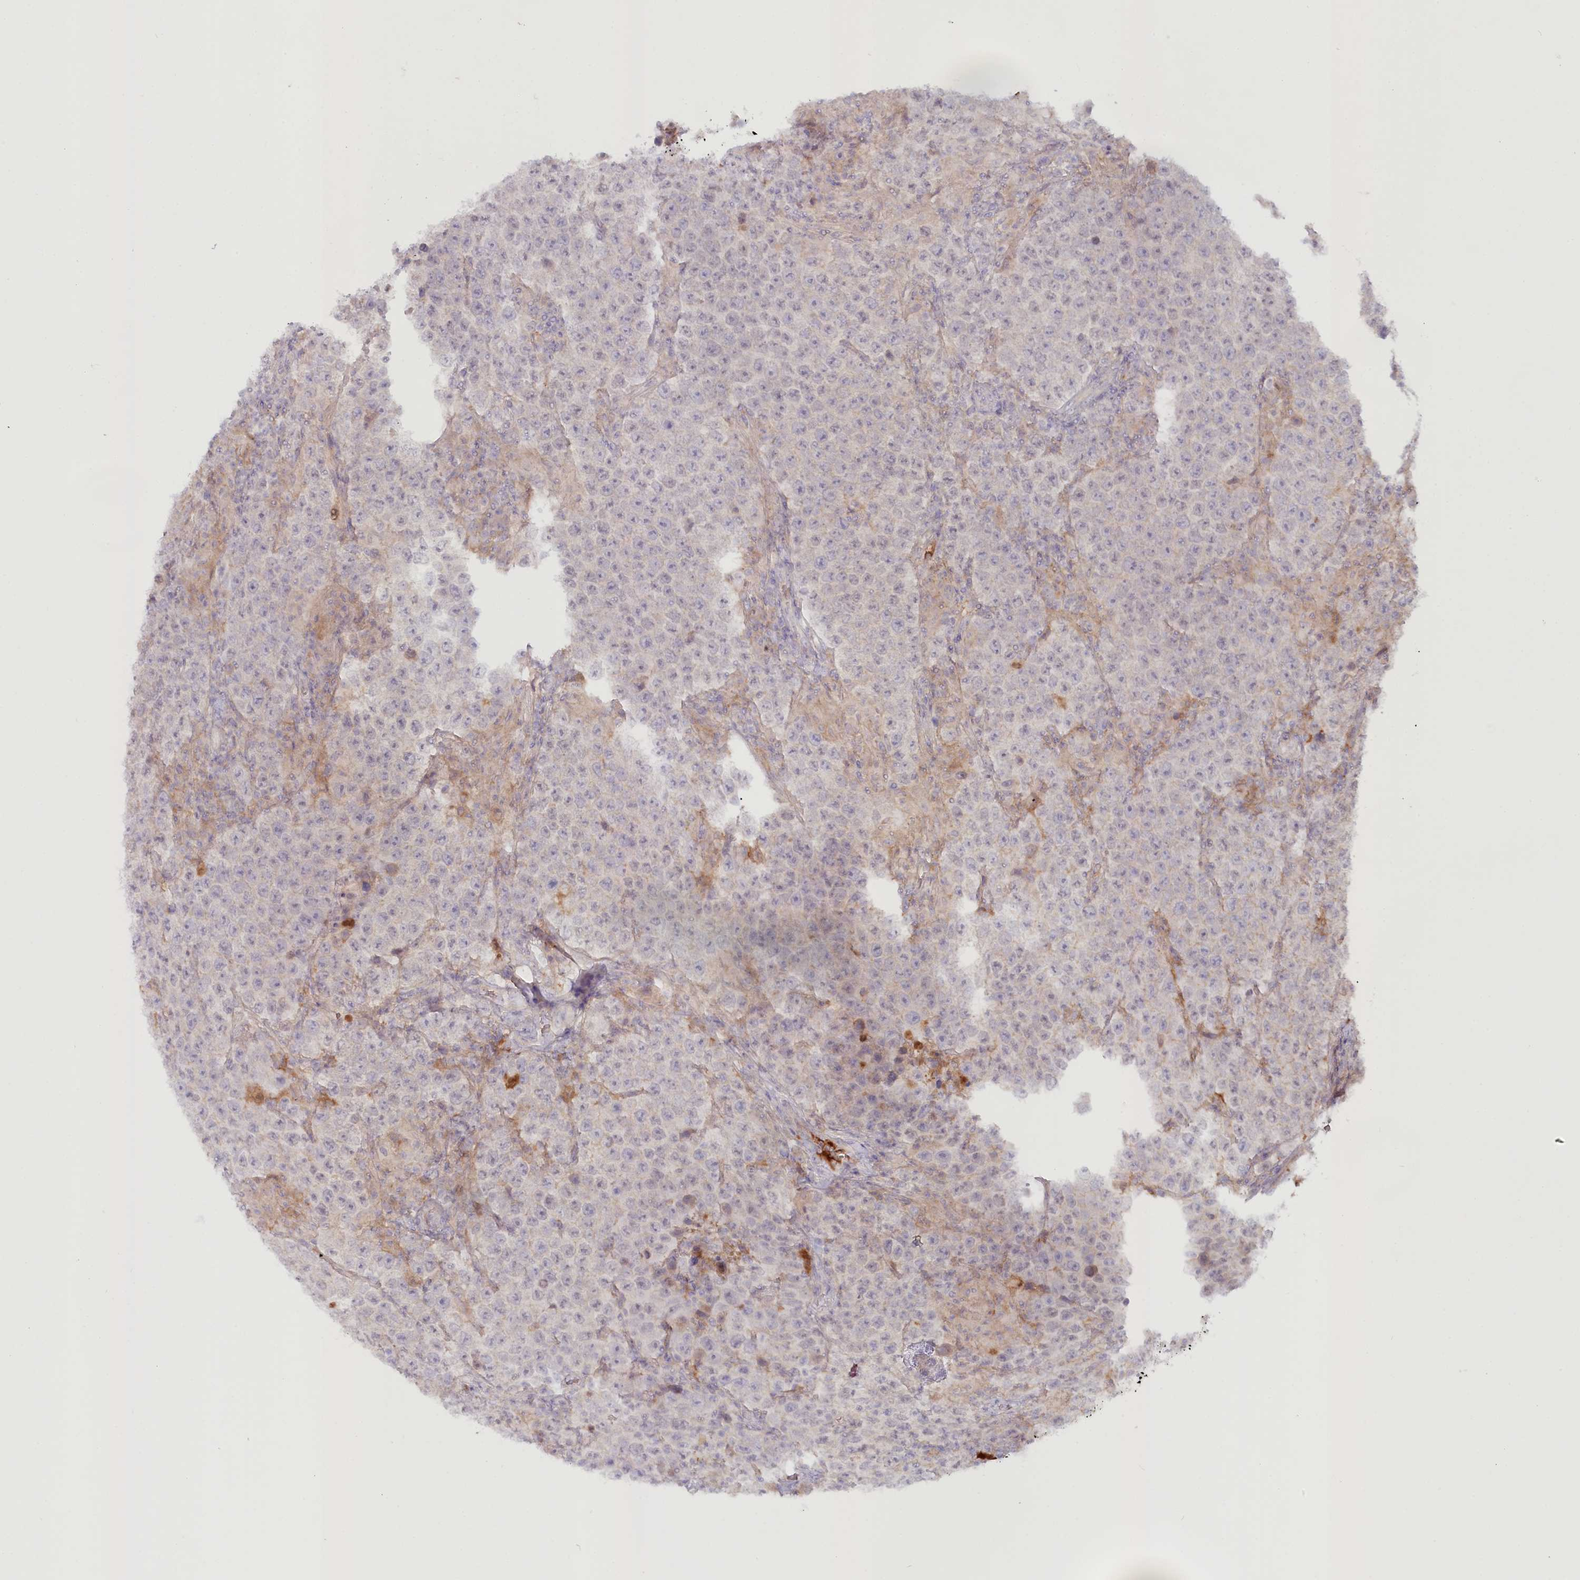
{"staining": {"intensity": "negative", "quantity": "none", "location": "none"}, "tissue": "testis cancer", "cell_type": "Tumor cells", "image_type": "cancer", "snomed": [{"axis": "morphology", "description": "Normal tissue, NOS"}, {"axis": "morphology", "description": "Urothelial carcinoma, High grade"}, {"axis": "morphology", "description": "Seminoma, NOS"}, {"axis": "morphology", "description": "Carcinoma, Embryonal, NOS"}, {"axis": "topography", "description": "Urinary bladder"}, {"axis": "topography", "description": "Testis"}], "caption": "High magnification brightfield microscopy of testis urothelial carcinoma (high-grade) stained with DAB (brown) and counterstained with hematoxylin (blue): tumor cells show no significant expression.", "gene": "PSAPL1", "patient": {"sex": "male", "age": 41}}